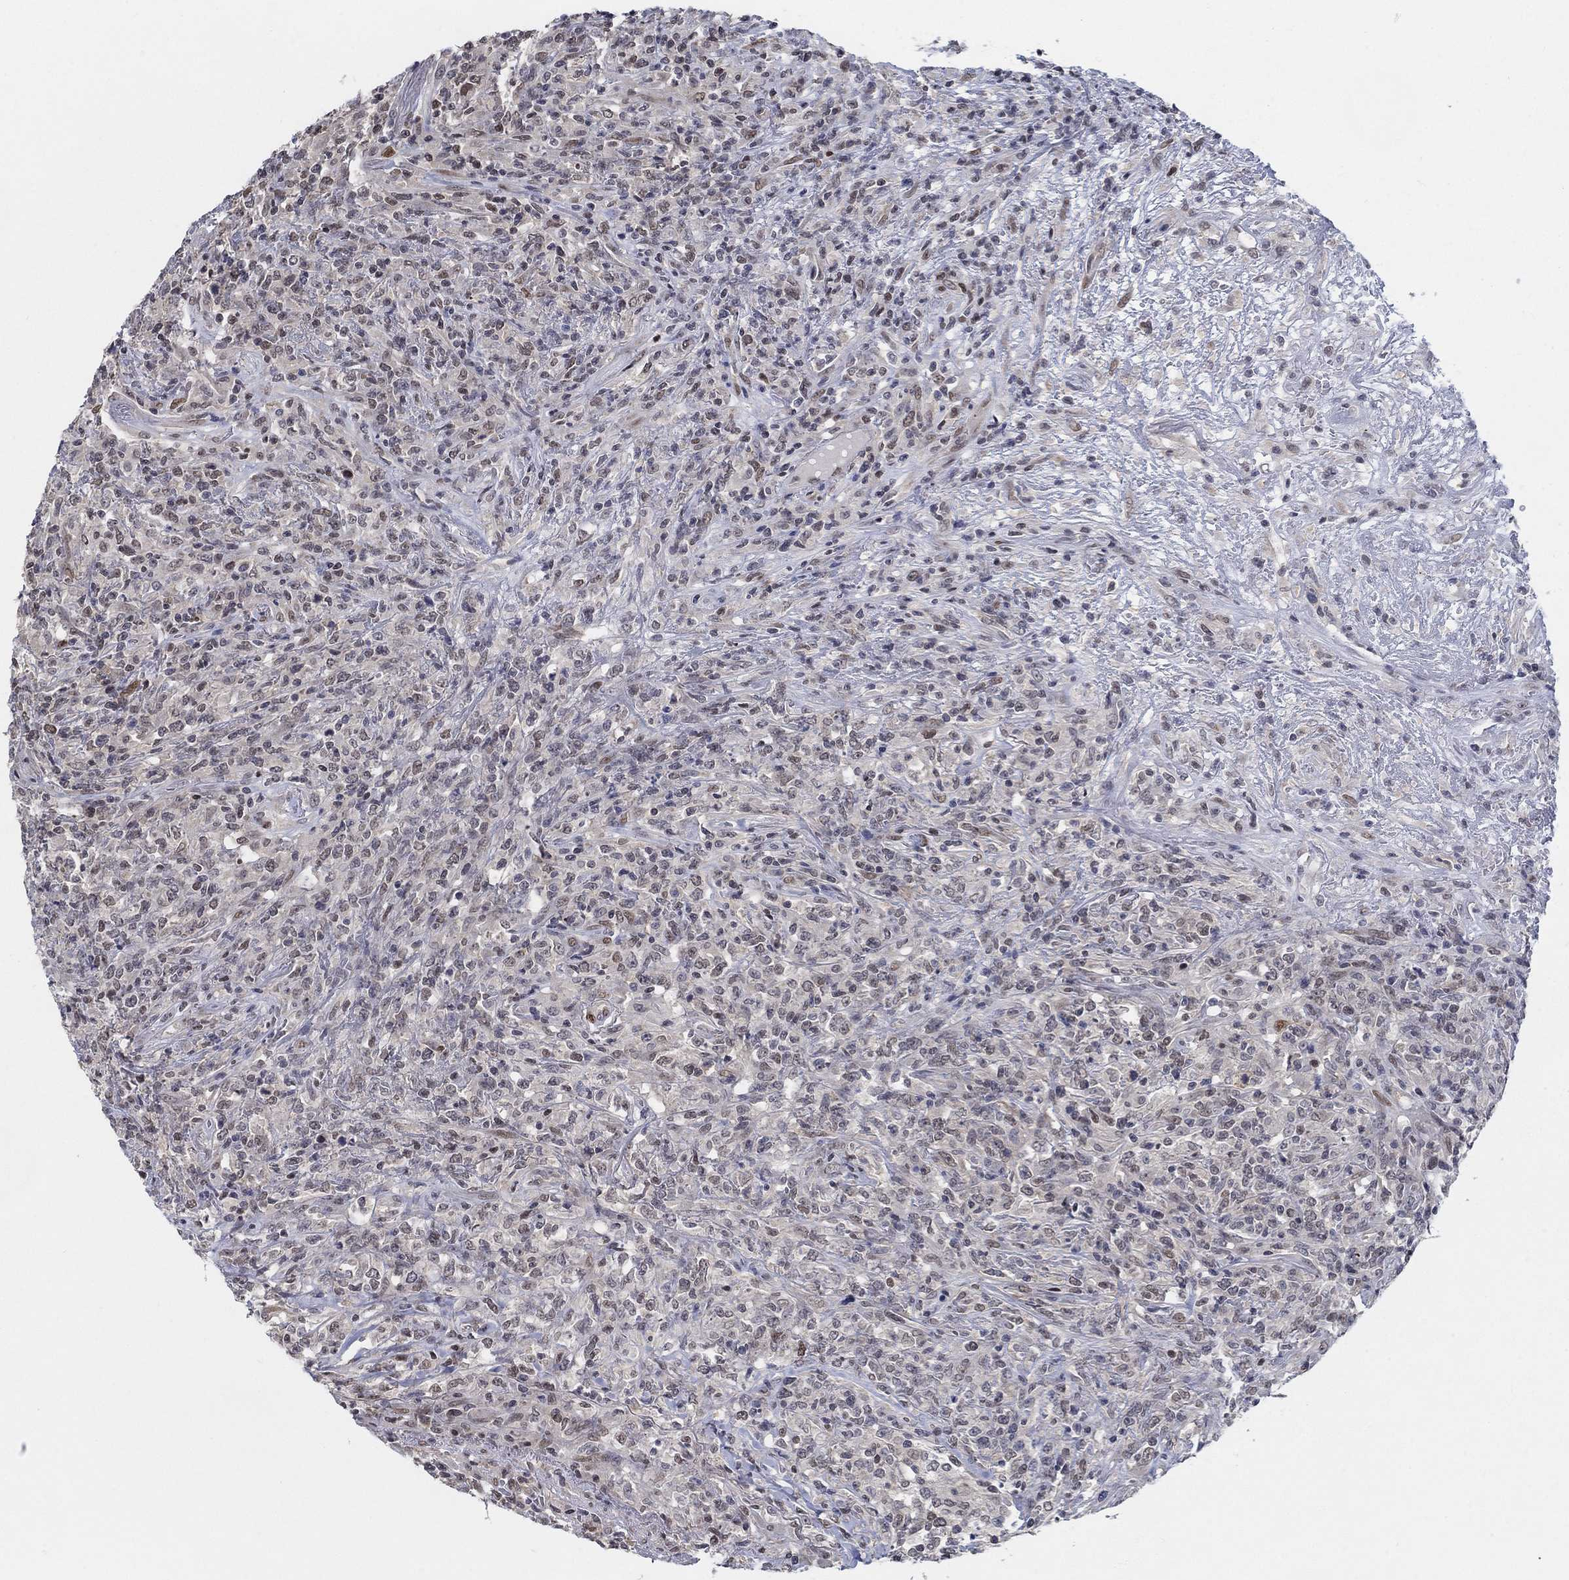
{"staining": {"intensity": "negative", "quantity": "none", "location": "none"}, "tissue": "lymphoma", "cell_type": "Tumor cells", "image_type": "cancer", "snomed": [{"axis": "morphology", "description": "Malignant lymphoma, non-Hodgkin's type, High grade"}, {"axis": "topography", "description": "Lung"}], "caption": "Immunohistochemical staining of human lymphoma reveals no significant positivity in tumor cells.", "gene": "CENPE", "patient": {"sex": "male", "age": 79}}